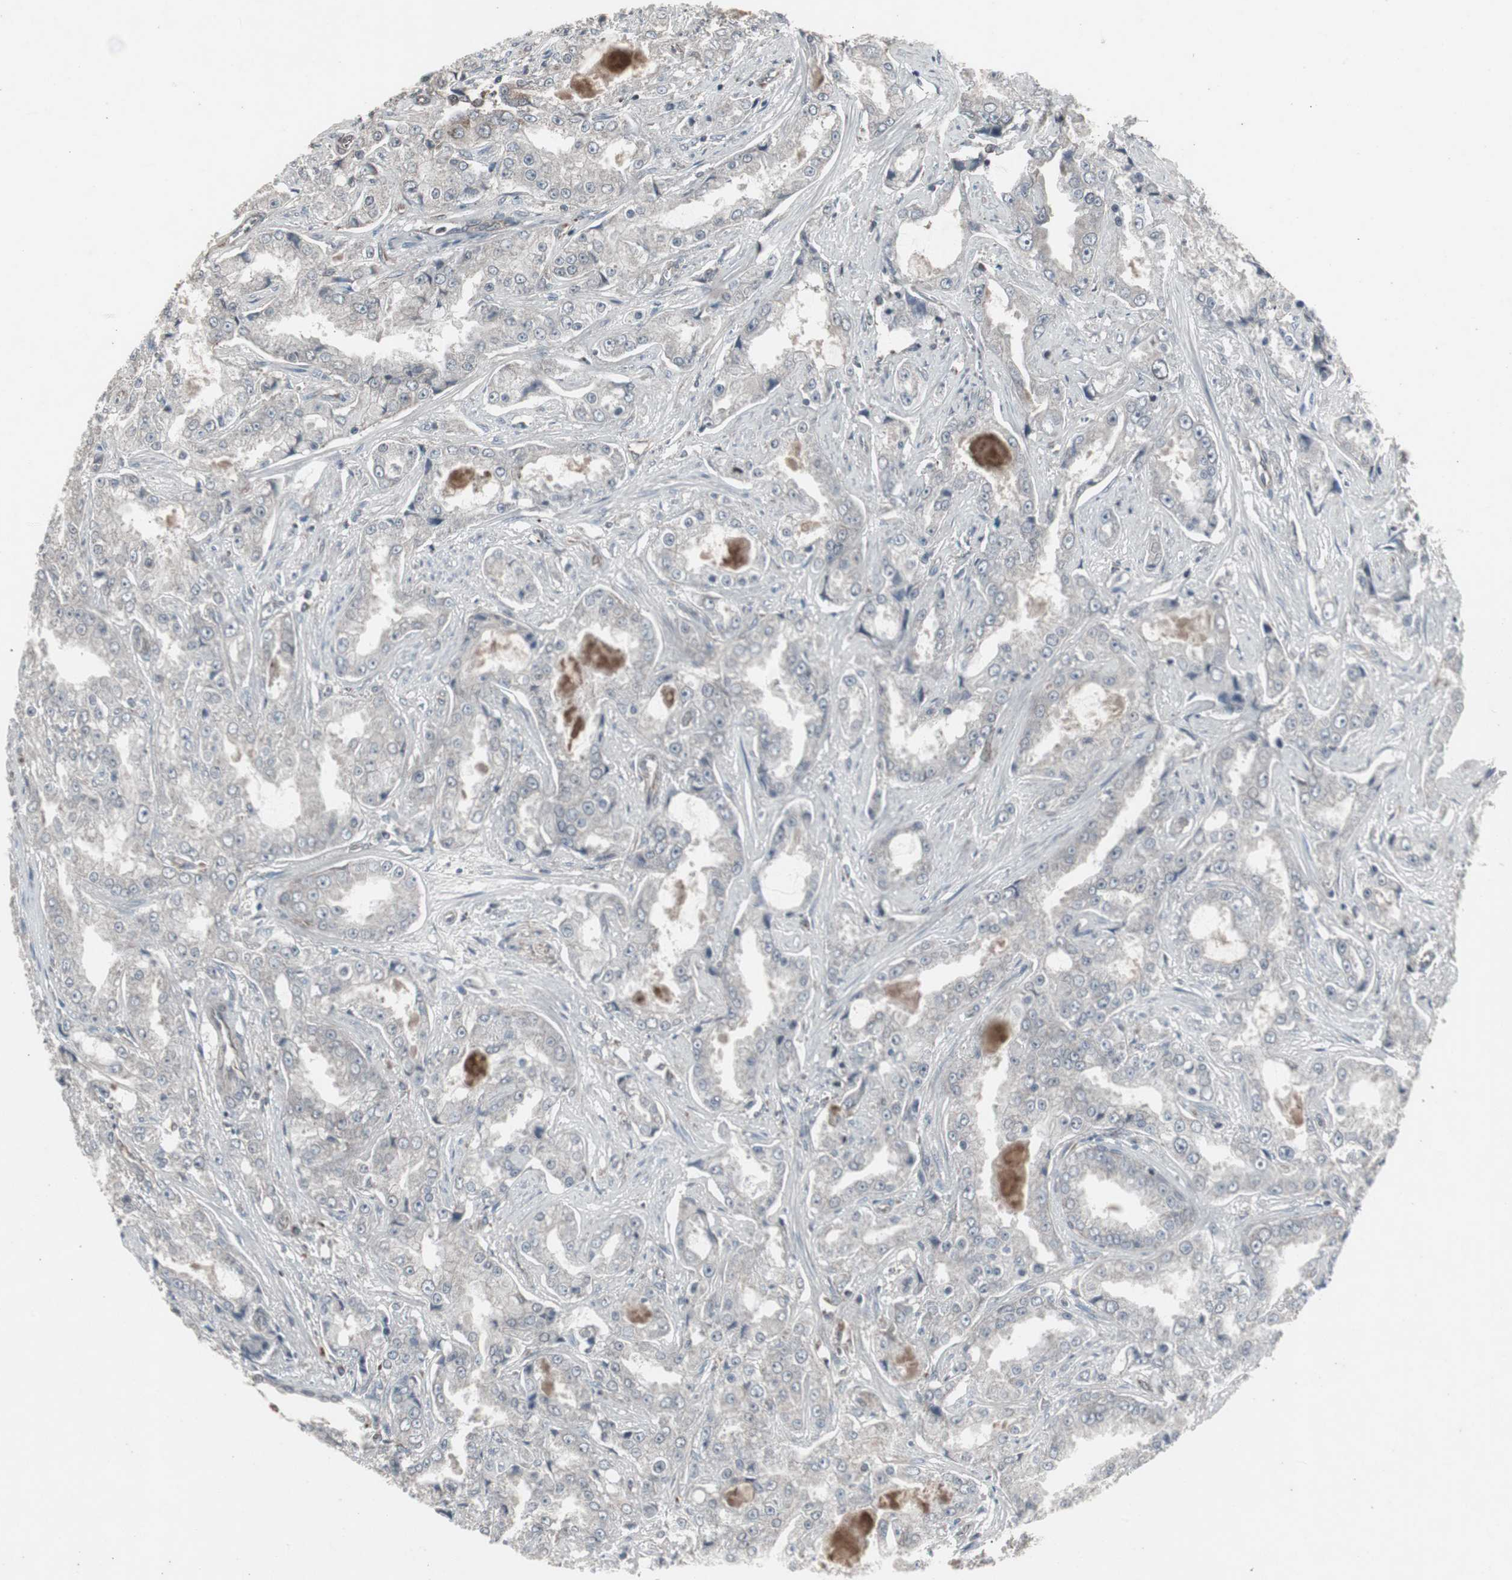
{"staining": {"intensity": "negative", "quantity": "none", "location": "none"}, "tissue": "prostate cancer", "cell_type": "Tumor cells", "image_type": "cancer", "snomed": [{"axis": "morphology", "description": "Adenocarcinoma, High grade"}, {"axis": "topography", "description": "Prostate"}], "caption": "Immunohistochemistry of prostate cancer (adenocarcinoma (high-grade)) shows no staining in tumor cells.", "gene": "SSTR2", "patient": {"sex": "male", "age": 73}}